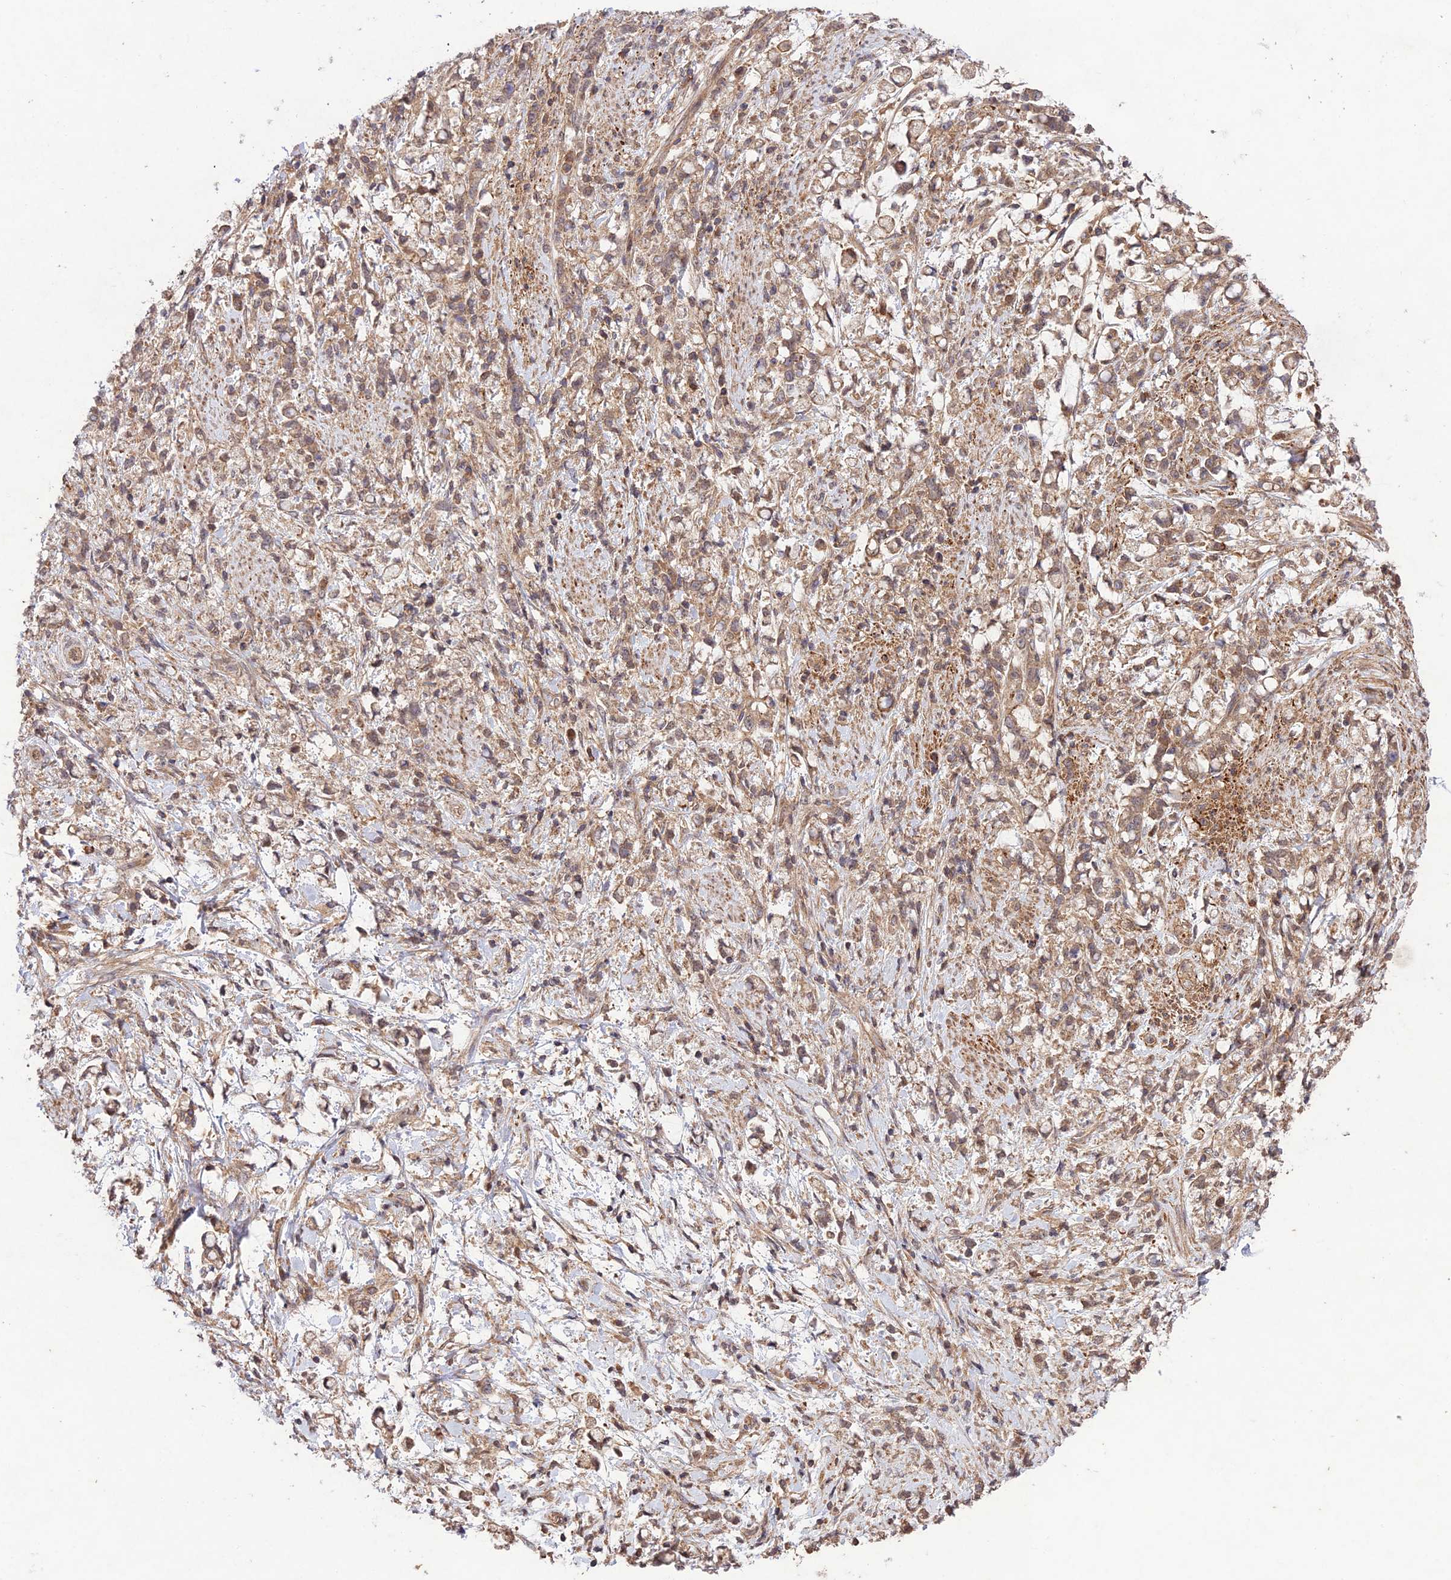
{"staining": {"intensity": "moderate", "quantity": ">75%", "location": "cytoplasmic/membranous"}, "tissue": "stomach cancer", "cell_type": "Tumor cells", "image_type": "cancer", "snomed": [{"axis": "morphology", "description": "Adenocarcinoma, NOS"}, {"axis": "topography", "description": "Stomach"}], "caption": "An image showing moderate cytoplasmic/membranous positivity in approximately >75% of tumor cells in stomach cancer (adenocarcinoma), as visualized by brown immunohistochemical staining.", "gene": "FCHSD1", "patient": {"sex": "female", "age": 60}}